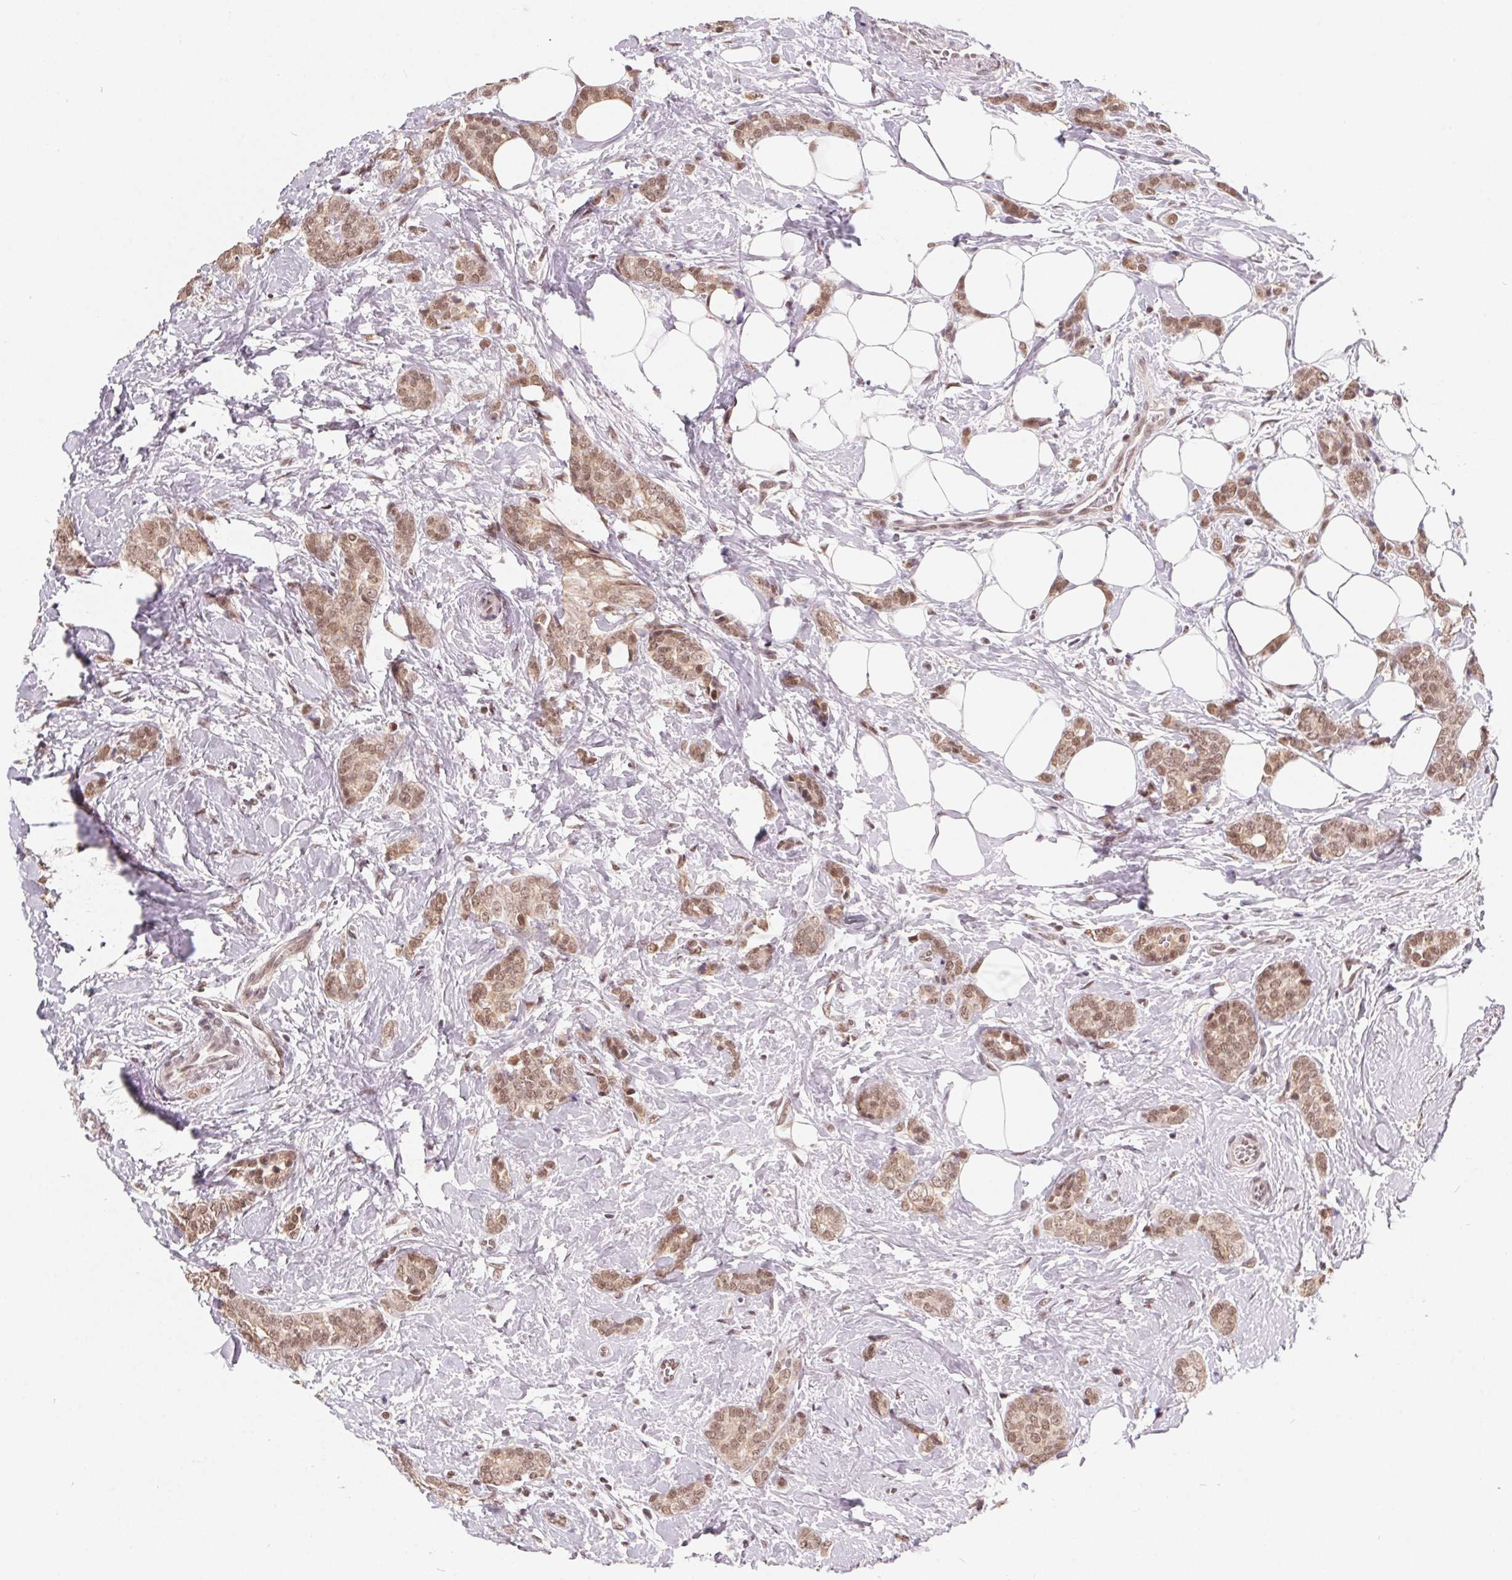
{"staining": {"intensity": "moderate", "quantity": ">75%", "location": "cytoplasmic/membranous,nuclear"}, "tissue": "breast cancer", "cell_type": "Tumor cells", "image_type": "cancer", "snomed": [{"axis": "morphology", "description": "Normal tissue, NOS"}, {"axis": "morphology", "description": "Duct carcinoma"}, {"axis": "topography", "description": "Breast"}], "caption": "Protein staining reveals moderate cytoplasmic/membranous and nuclear positivity in about >75% of tumor cells in breast cancer.", "gene": "TCERG1", "patient": {"sex": "female", "age": 77}}